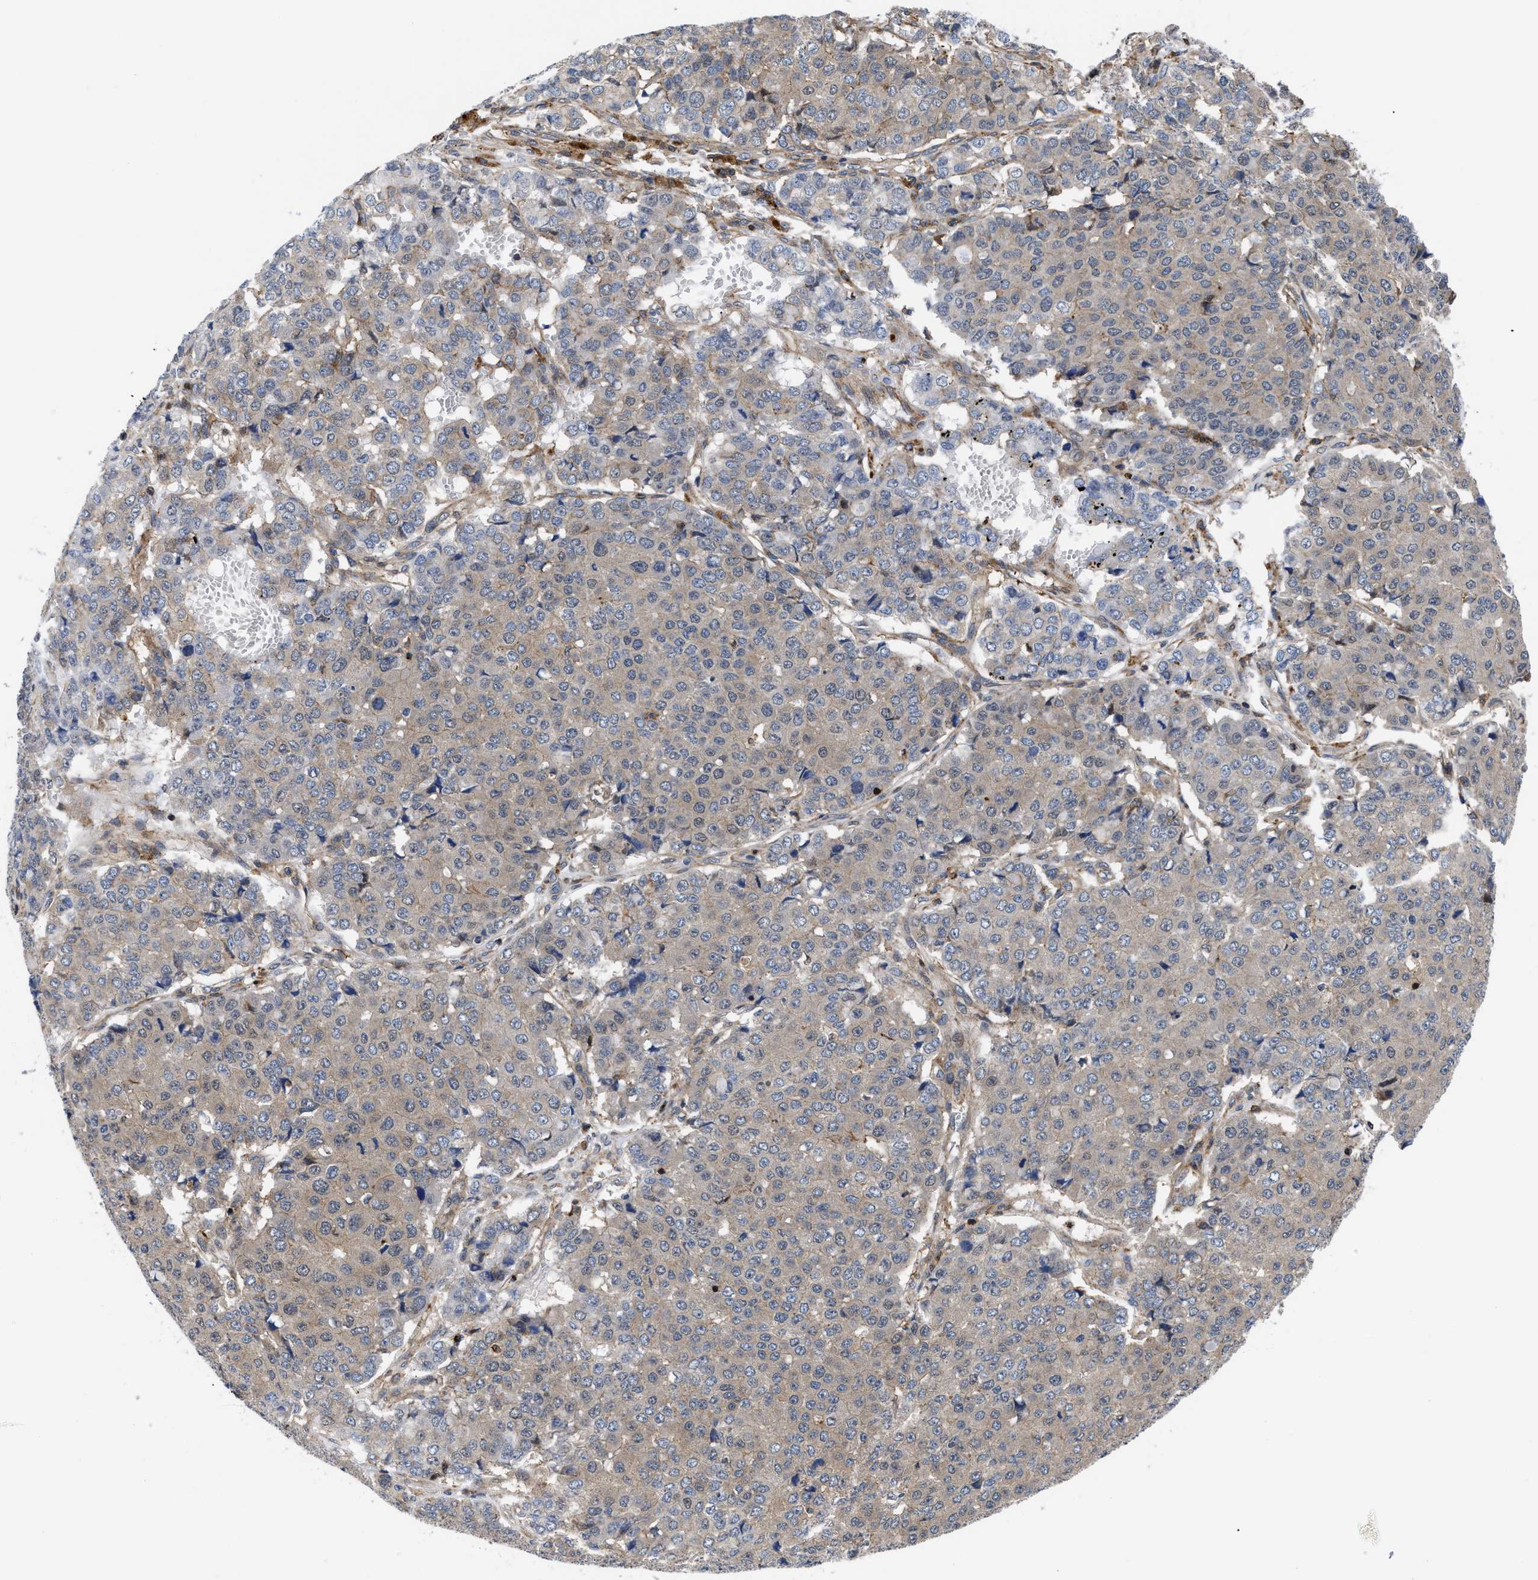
{"staining": {"intensity": "weak", "quantity": ">75%", "location": "cytoplasmic/membranous"}, "tissue": "pancreatic cancer", "cell_type": "Tumor cells", "image_type": "cancer", "snomed": [{"axis": "morphology", "description": "Adenocarcinoma, NOS"}, {"axis": "topography", "description": "Pancreas"}], "caption": "Weak cytoplasmic/membranous protein staining is seen in about >75% of tumor cells in pancreatic adenocarcinoma.", "gene": "SPAST", "patient": {"sex": "male", "age": 50}}